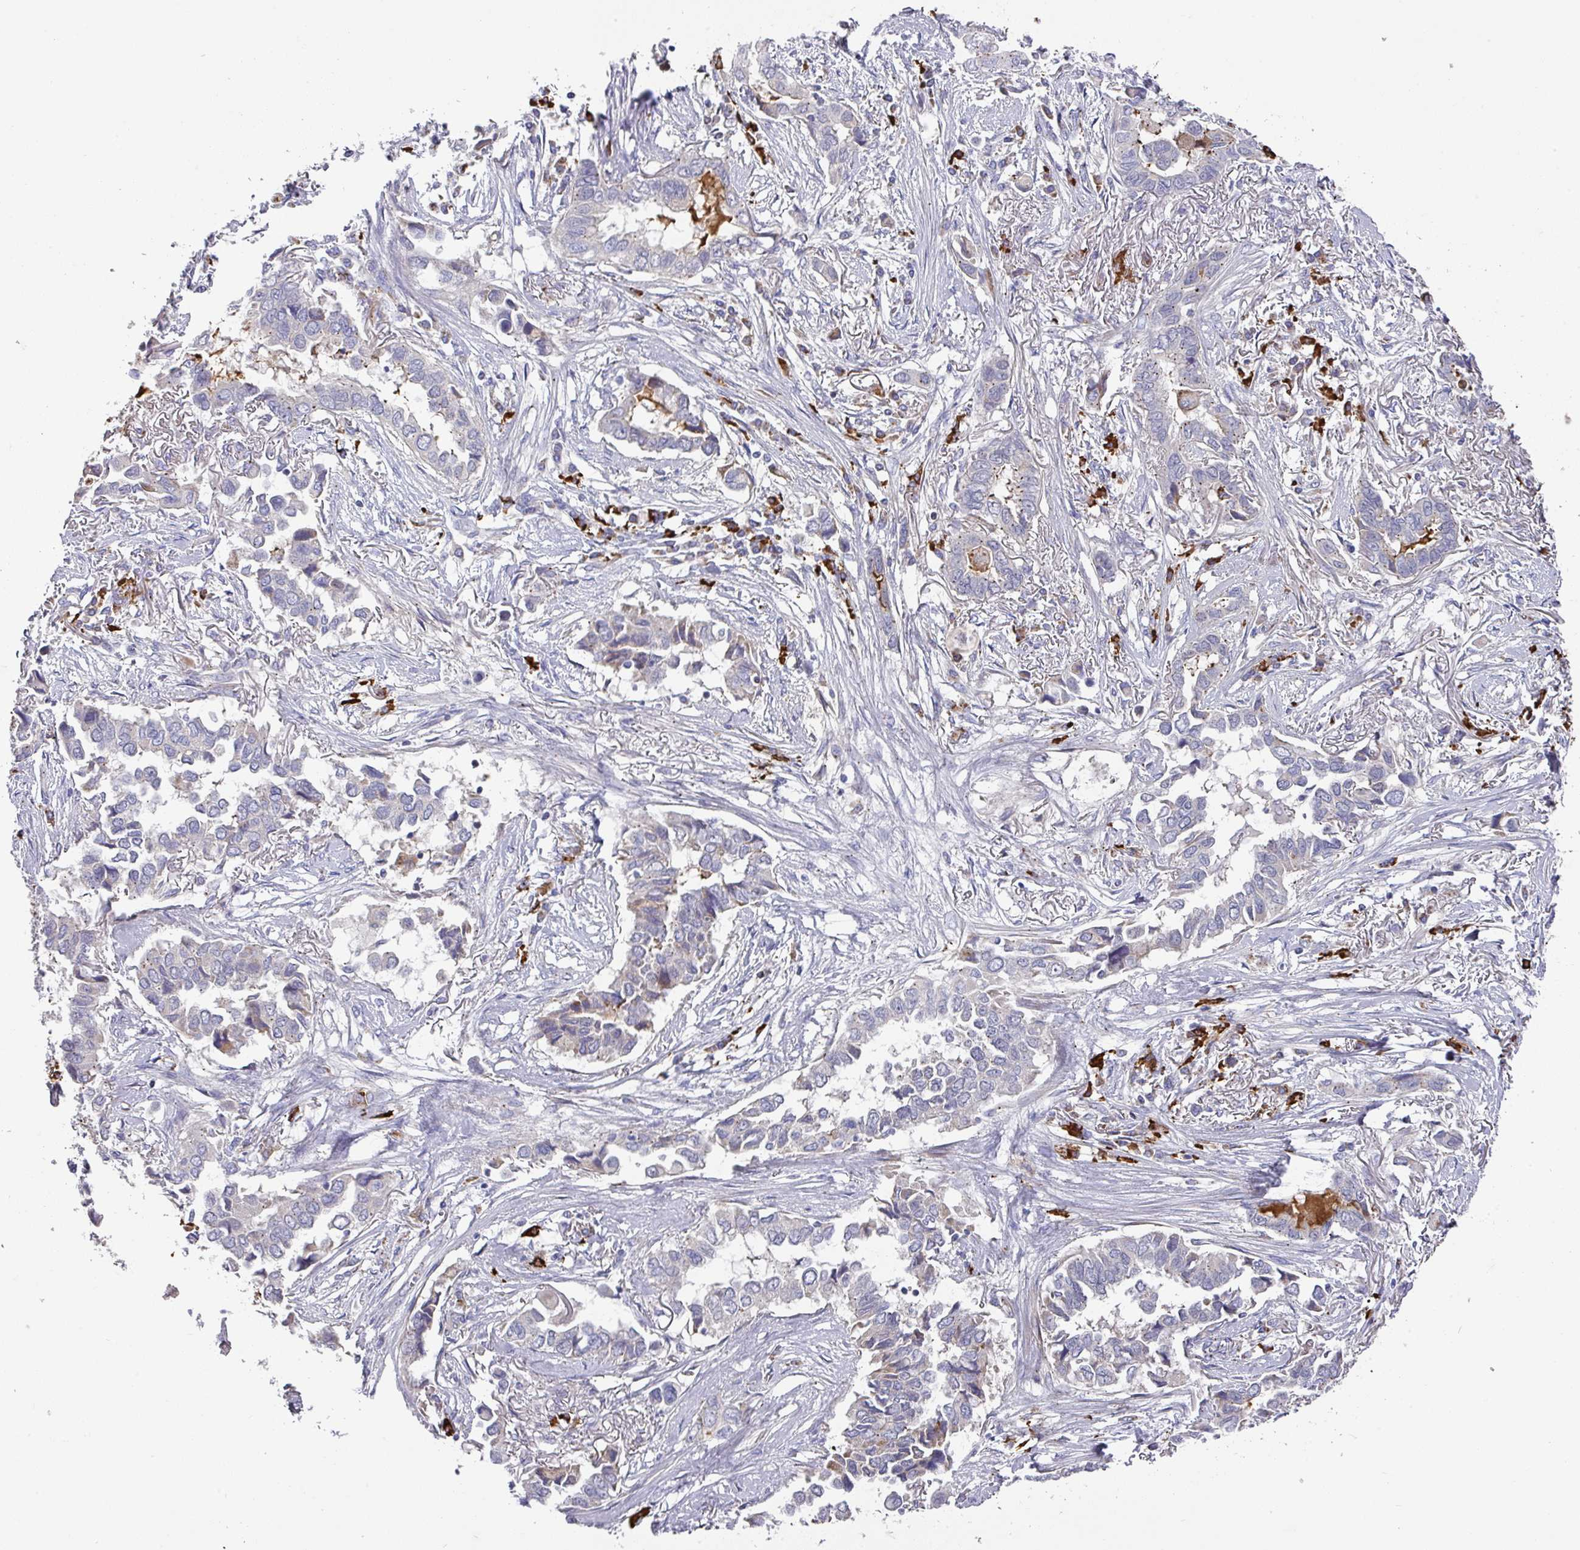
{"staining": {"intensity": "weak", "quantity": "<25%", "location": "cytoplasmic/membranous"}, "tissue": "lung cancer", "cell_type": "Tumor cells", "image_type": "cancer", "snomed": [{"axis": "morphology", "description": "Adenocarcinoma, NOS"}, {"axis": "topography", "description": "Lung"}], "caption": "Immunohistochemistry (IHC) photomicrograph of neoplastic tissue: lung cancer stained with DAB (3,3'-diaminobenzidine) exhibits no significant protein expression in tumor cells. The staining is performed using DAB brown chromogen with nuclei counter-stained in using hematoxylin.", "gene": "IL4R", "patient": {"sex": "female", "age": 76}}